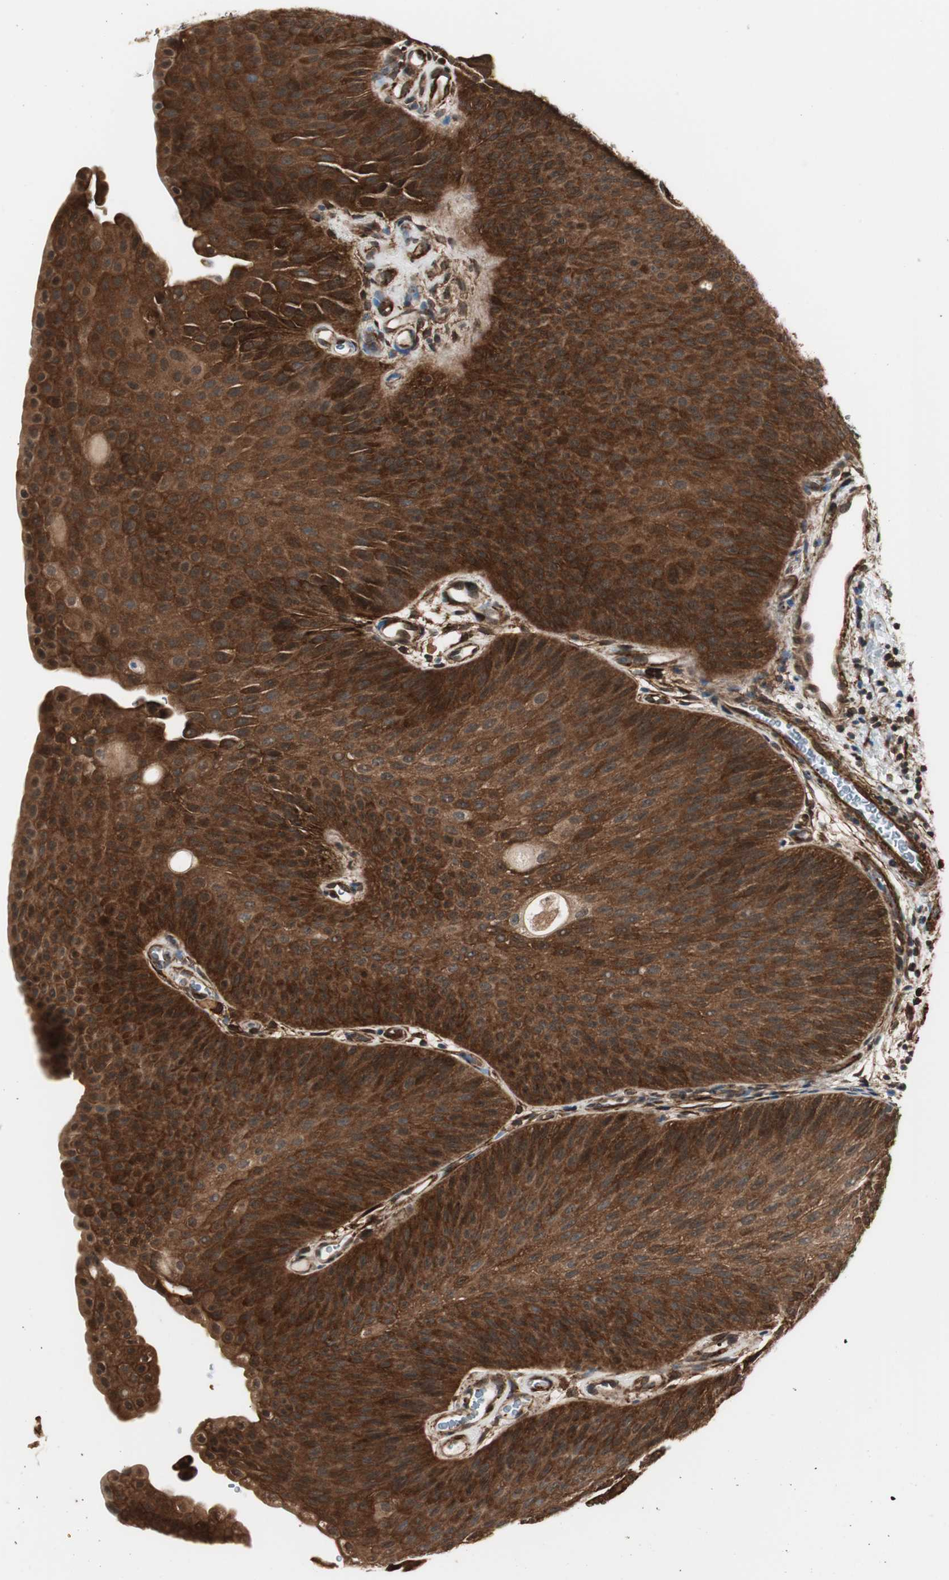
{"staining": {"intensity": "strong", "quantity": ">75%", "location": "cytoplasmic/membranous"}, "tissue": "urothelial cancer", "cell_type": "Tumor cells", "image_type": "cancer", "snomed": [{"axis": "morphology", "description": "Urothelial carcinoma, Low grade"}, {"axis": "topography", "description": "Urinary bladder"}], "caption": "Protein staining by immunohistochemistry reveals strong cytoplasmic/membranous staining in approximately >75% of tumor cells in urothelial carcinoma (low-grade).", "gene": "PTPN11", "patient": {"sex": "female", "age": 60}}